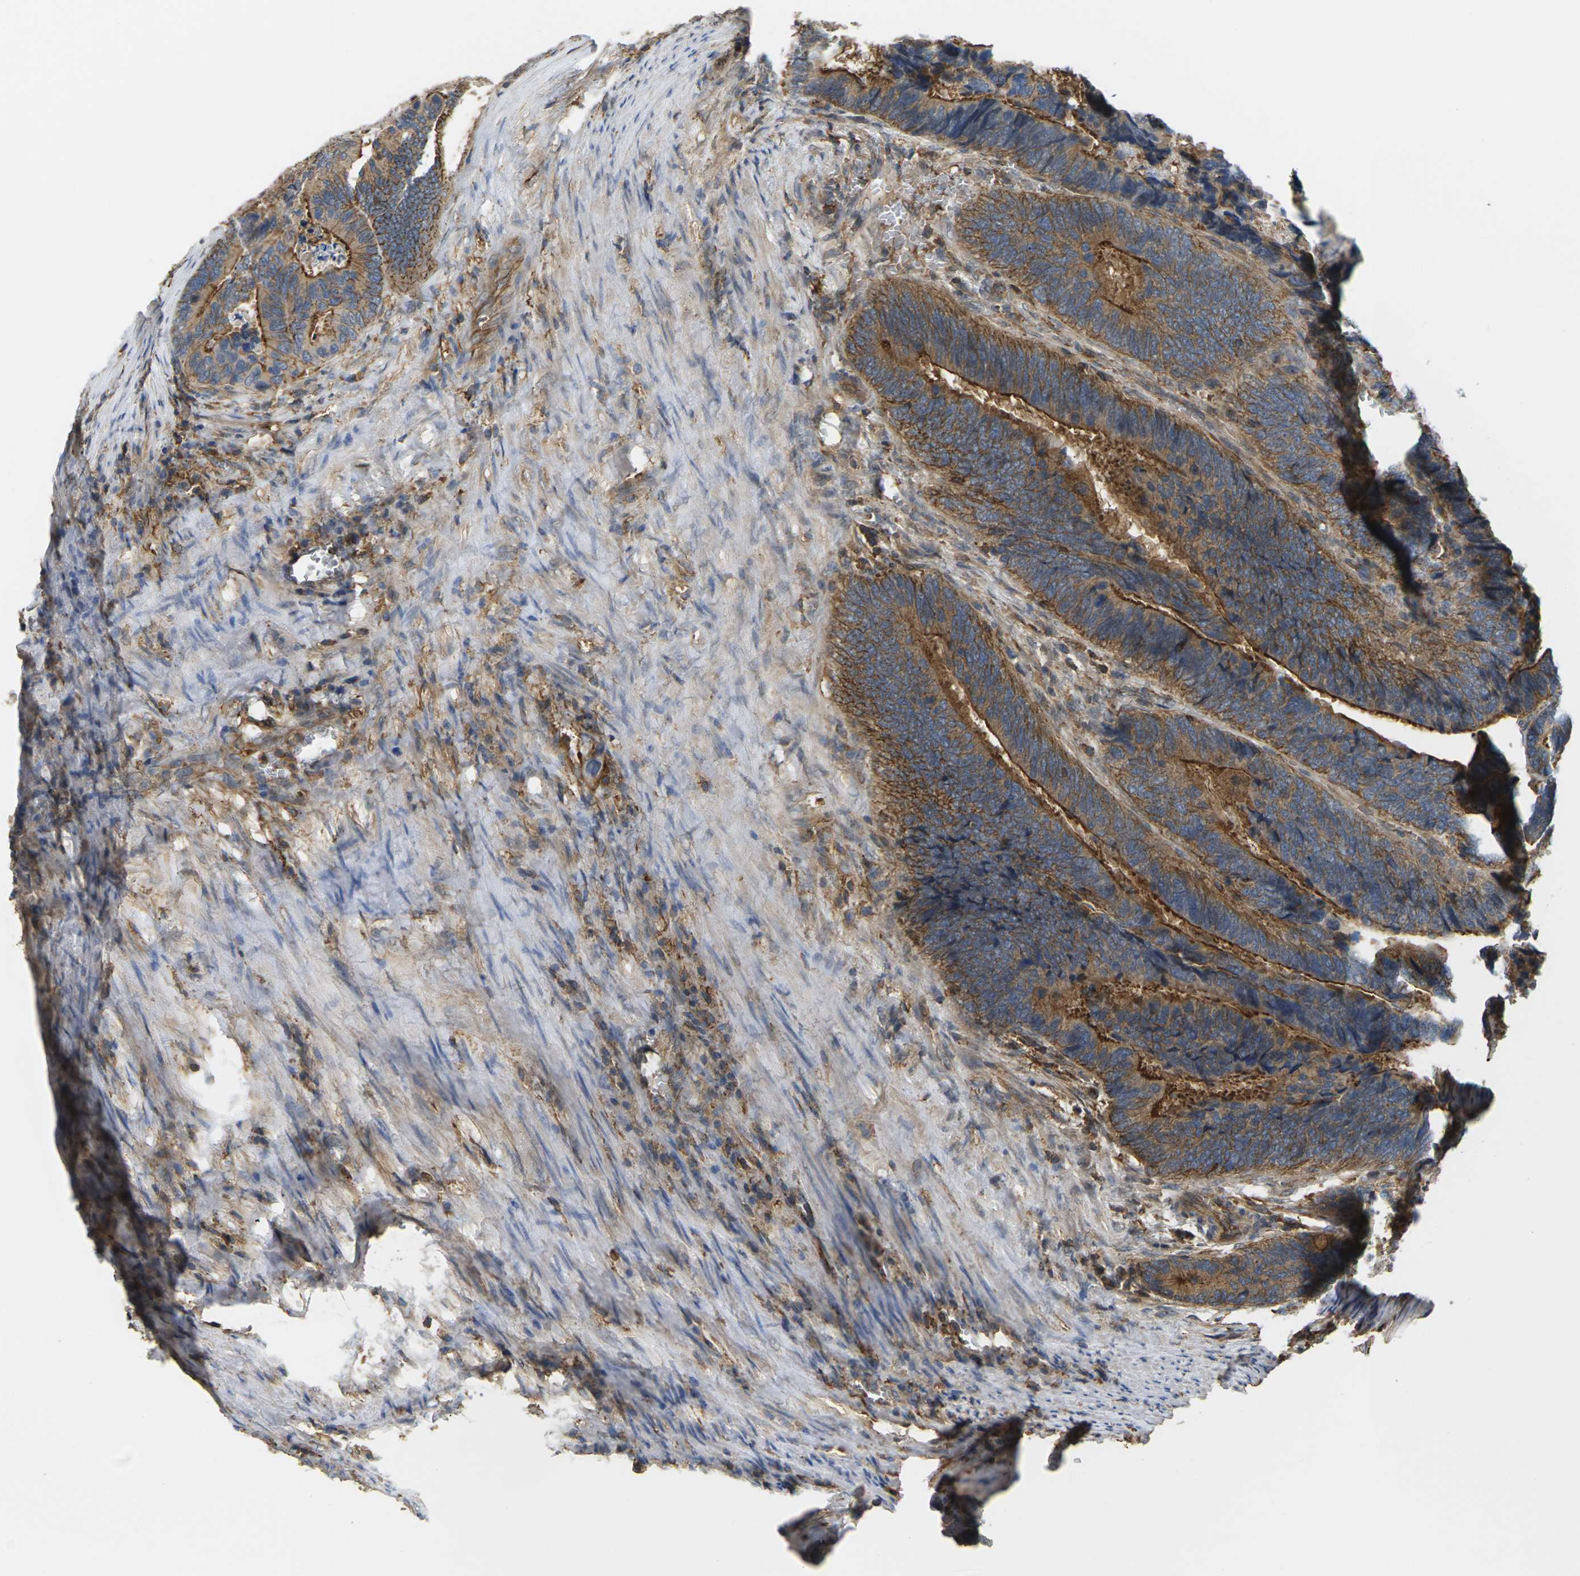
{"staining": {"intensity": "moderate", "quantity": ">75%", "location": "cytoplasmic/membranous"}, "tissue": "colorectal cancer", "cell_type": "Tumor cells", "image_type": "cancer", "snomed": [{"axis": "morphology", "description": "Adenocarcinoma, NOS"}, {"axis": "topography", "description": "Colon"}], "caption": "The histopathology image shows staining of adenocarcinoma (colorectal), revealing moderate cytoplasmic/membranous protein positivity (brown color) within tumor cells.", "gene": "IQGAP1", "patient": {"sex": "male", "age": 72}}